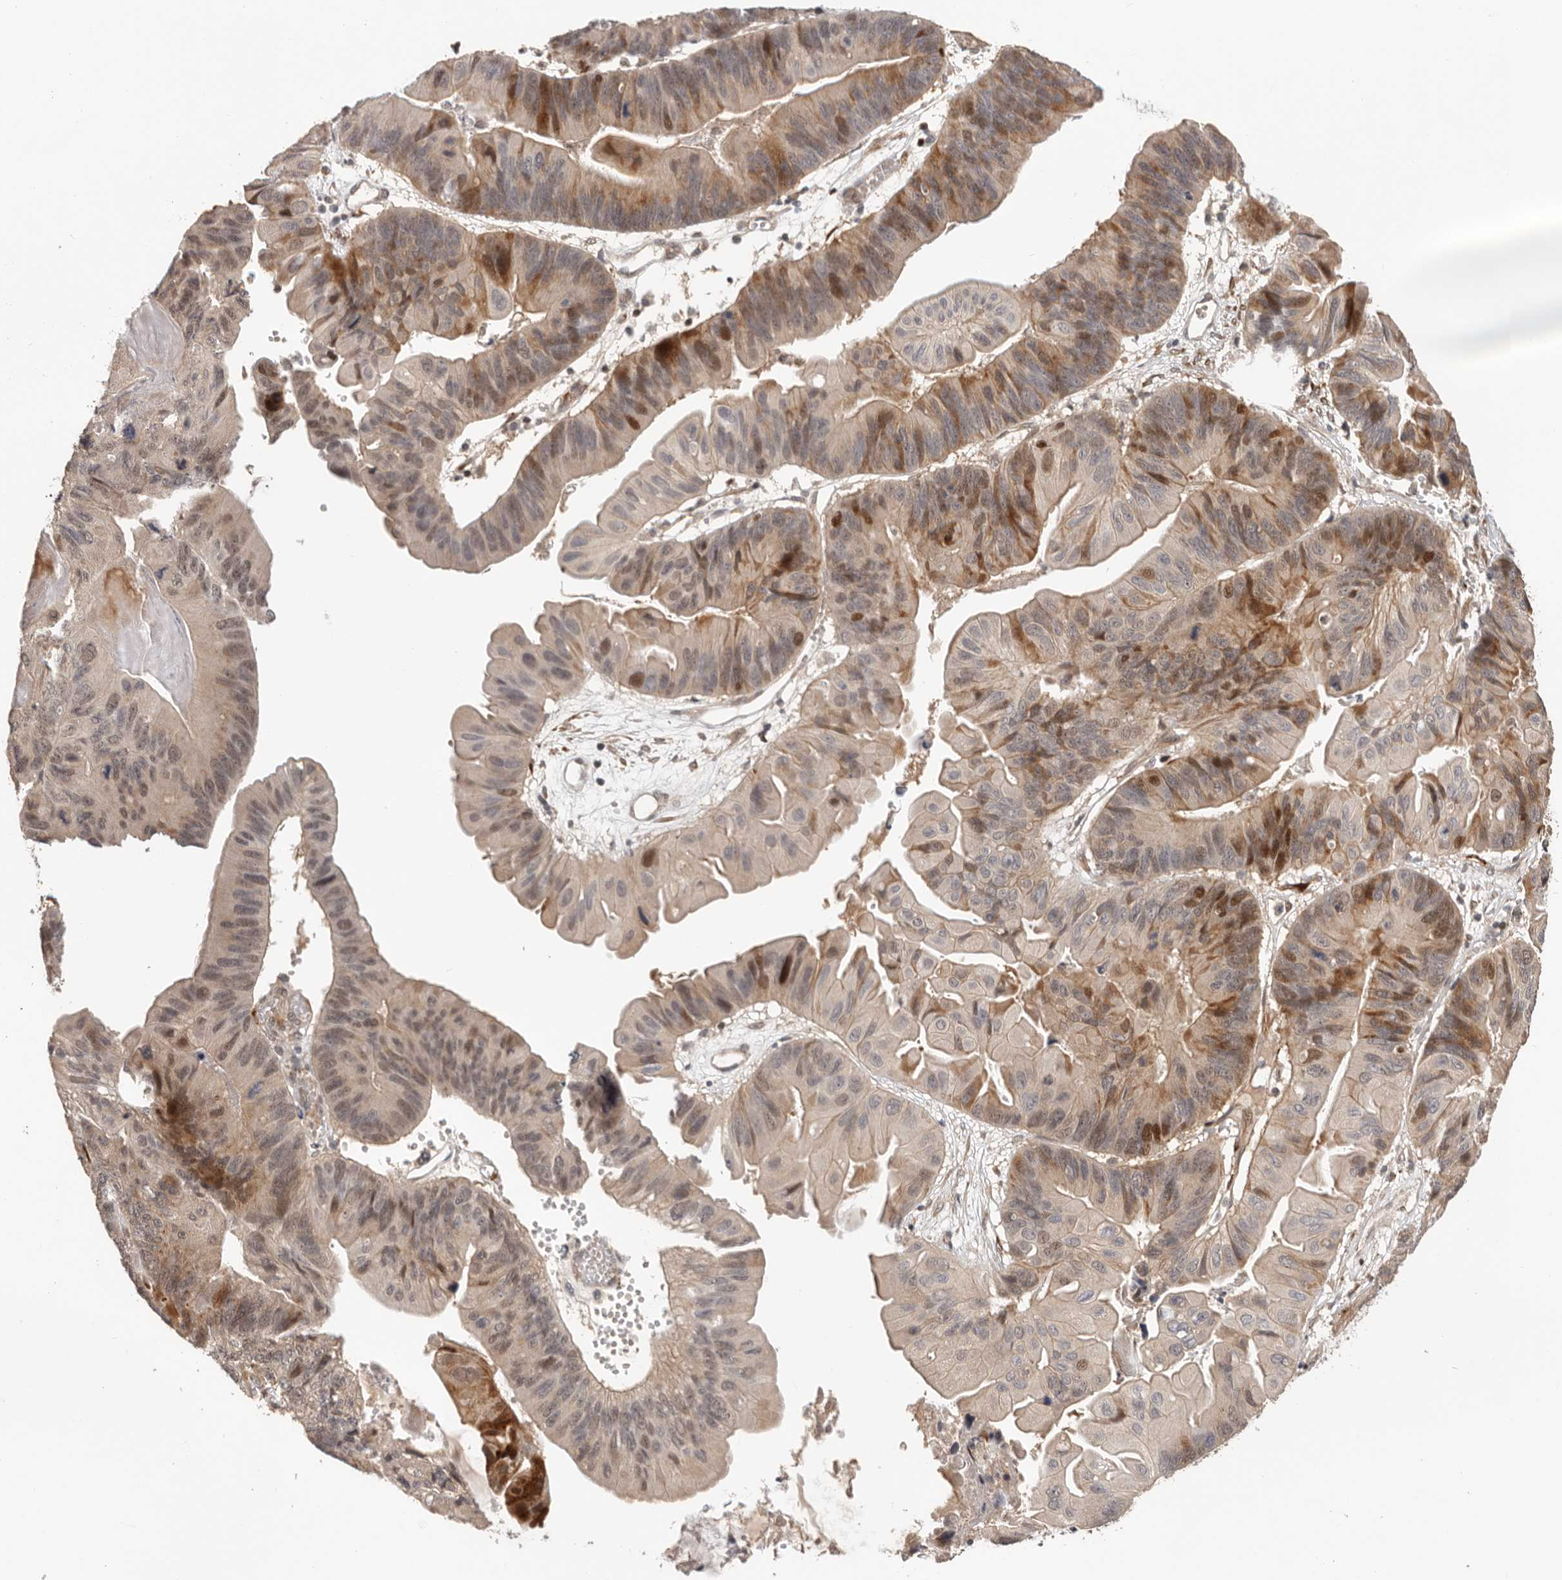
{"staining": {"intensity": "moderate", "quantity": "25%-75%", "location": "cytoplasmic/membranous,nuclear"}, "tissue": "ovarian cancer", "cell_type": "Tumor cells", "image_type": "cancer", "snomed": [{"axis": "morphology", "description": "Cystadenocarcinoma, mucinous, NOS"}, {"axis": "topography", "description": "Ovary"}], "caption": "Protein expression analysis of human ovarian cancer reveals moderate cytoplasmic/membranous and nuclear staining in about 25%-75% of tumor cells. (IHC, brightfield microscopy, high magnification).", "gene": "HENMT1", "patient": {"sex": "female", "age": 61}}